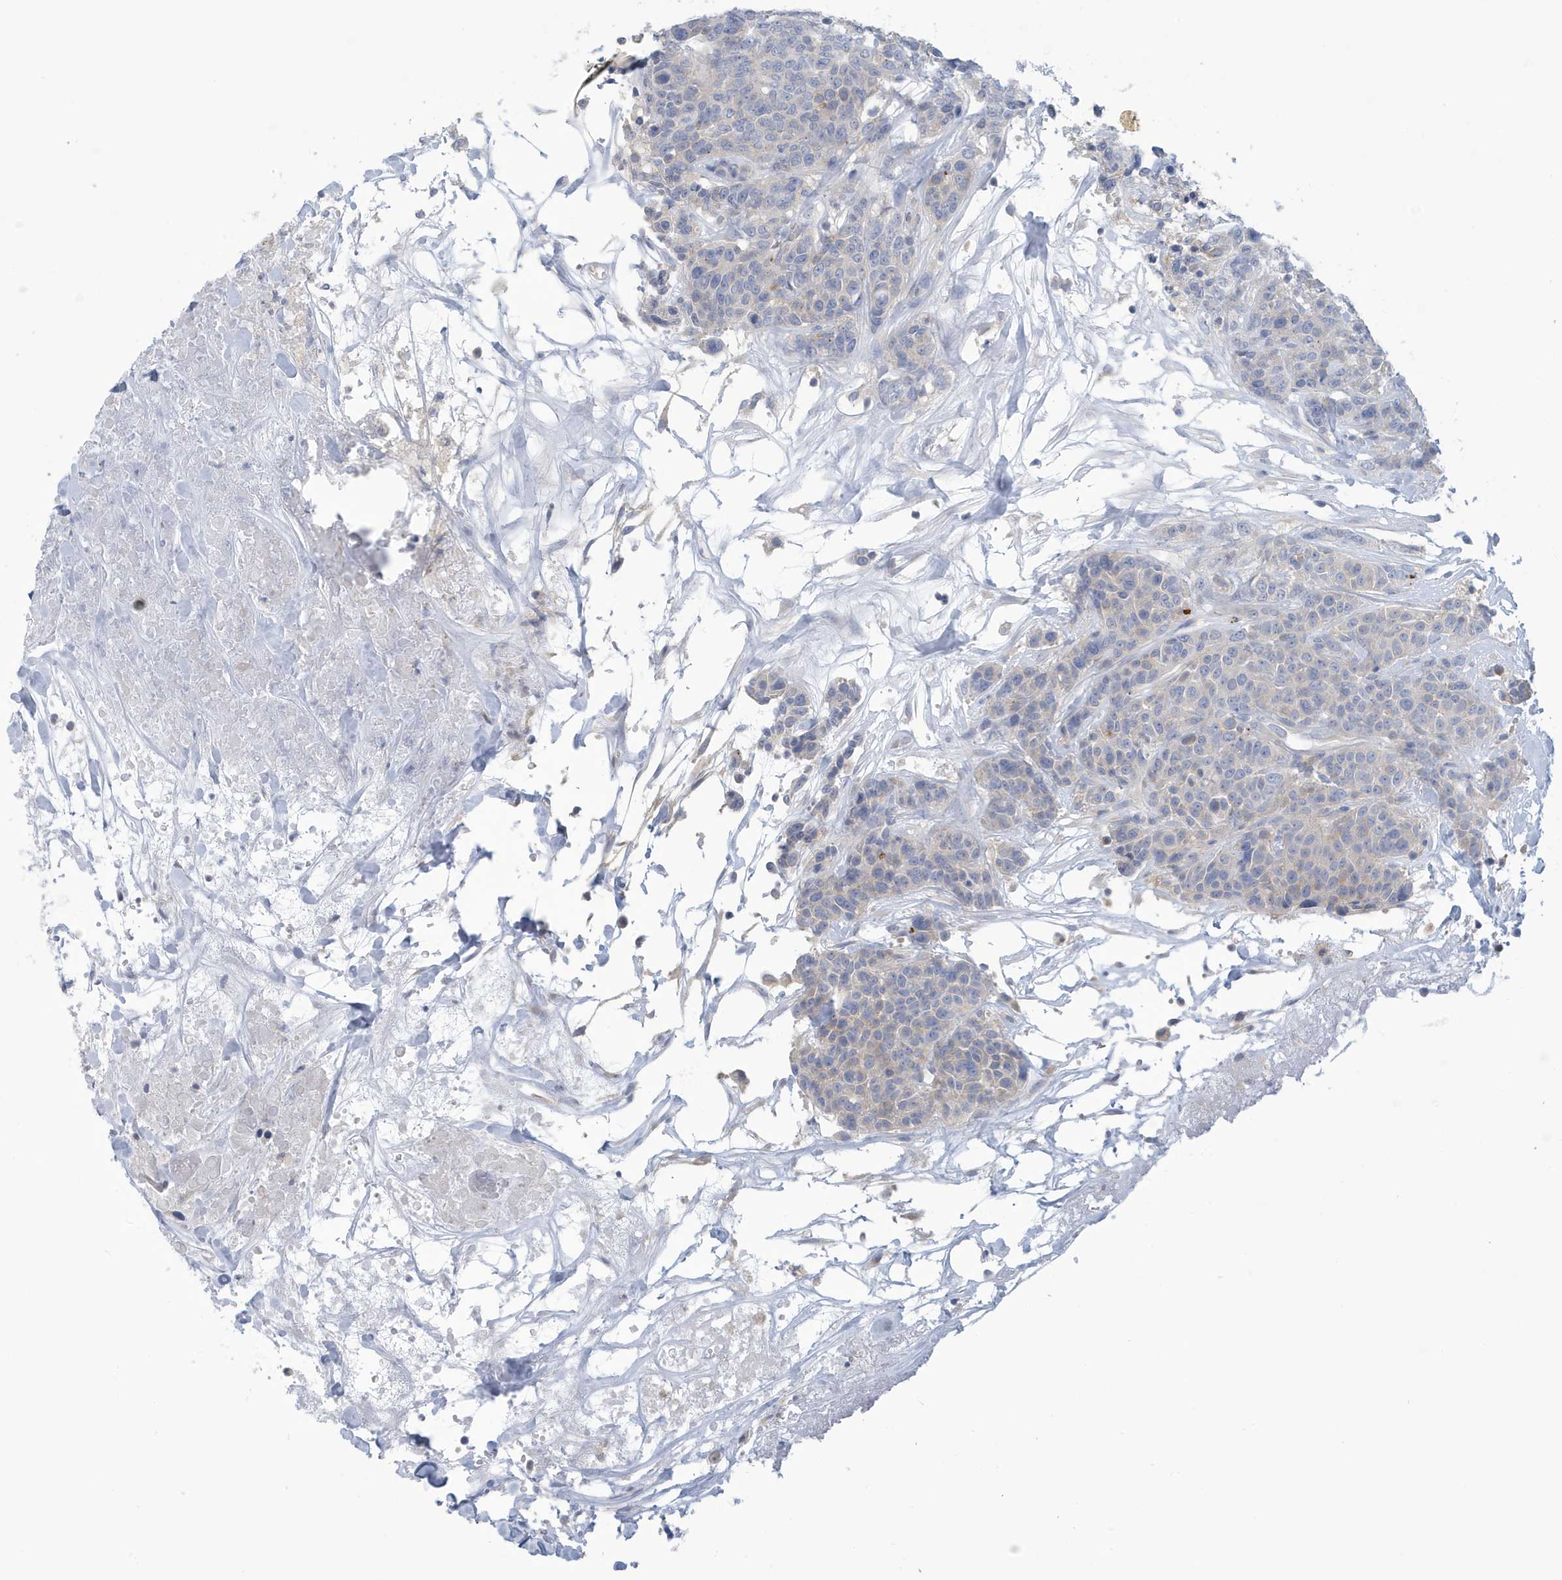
{"staining": {"intensity": "negative", "quantity": "none", "location": "none"}, "tissue": "breast cancer", "cell_type": "Tumor cells", "image_type": "cancer", "snomed": [{"axis": "morphology", "description": "Duct carcinoma"}, {"axis": "topography", "description": "Breast"}], "caption": "There is no significant positivity in tumor cells of invasive ductal carcinoma (breast). (DAB immunohistochemistry (IHC) with hematoxylin counter stain).", "gene": "VTA1", "patient": {"sex": "female", "age": 37}}